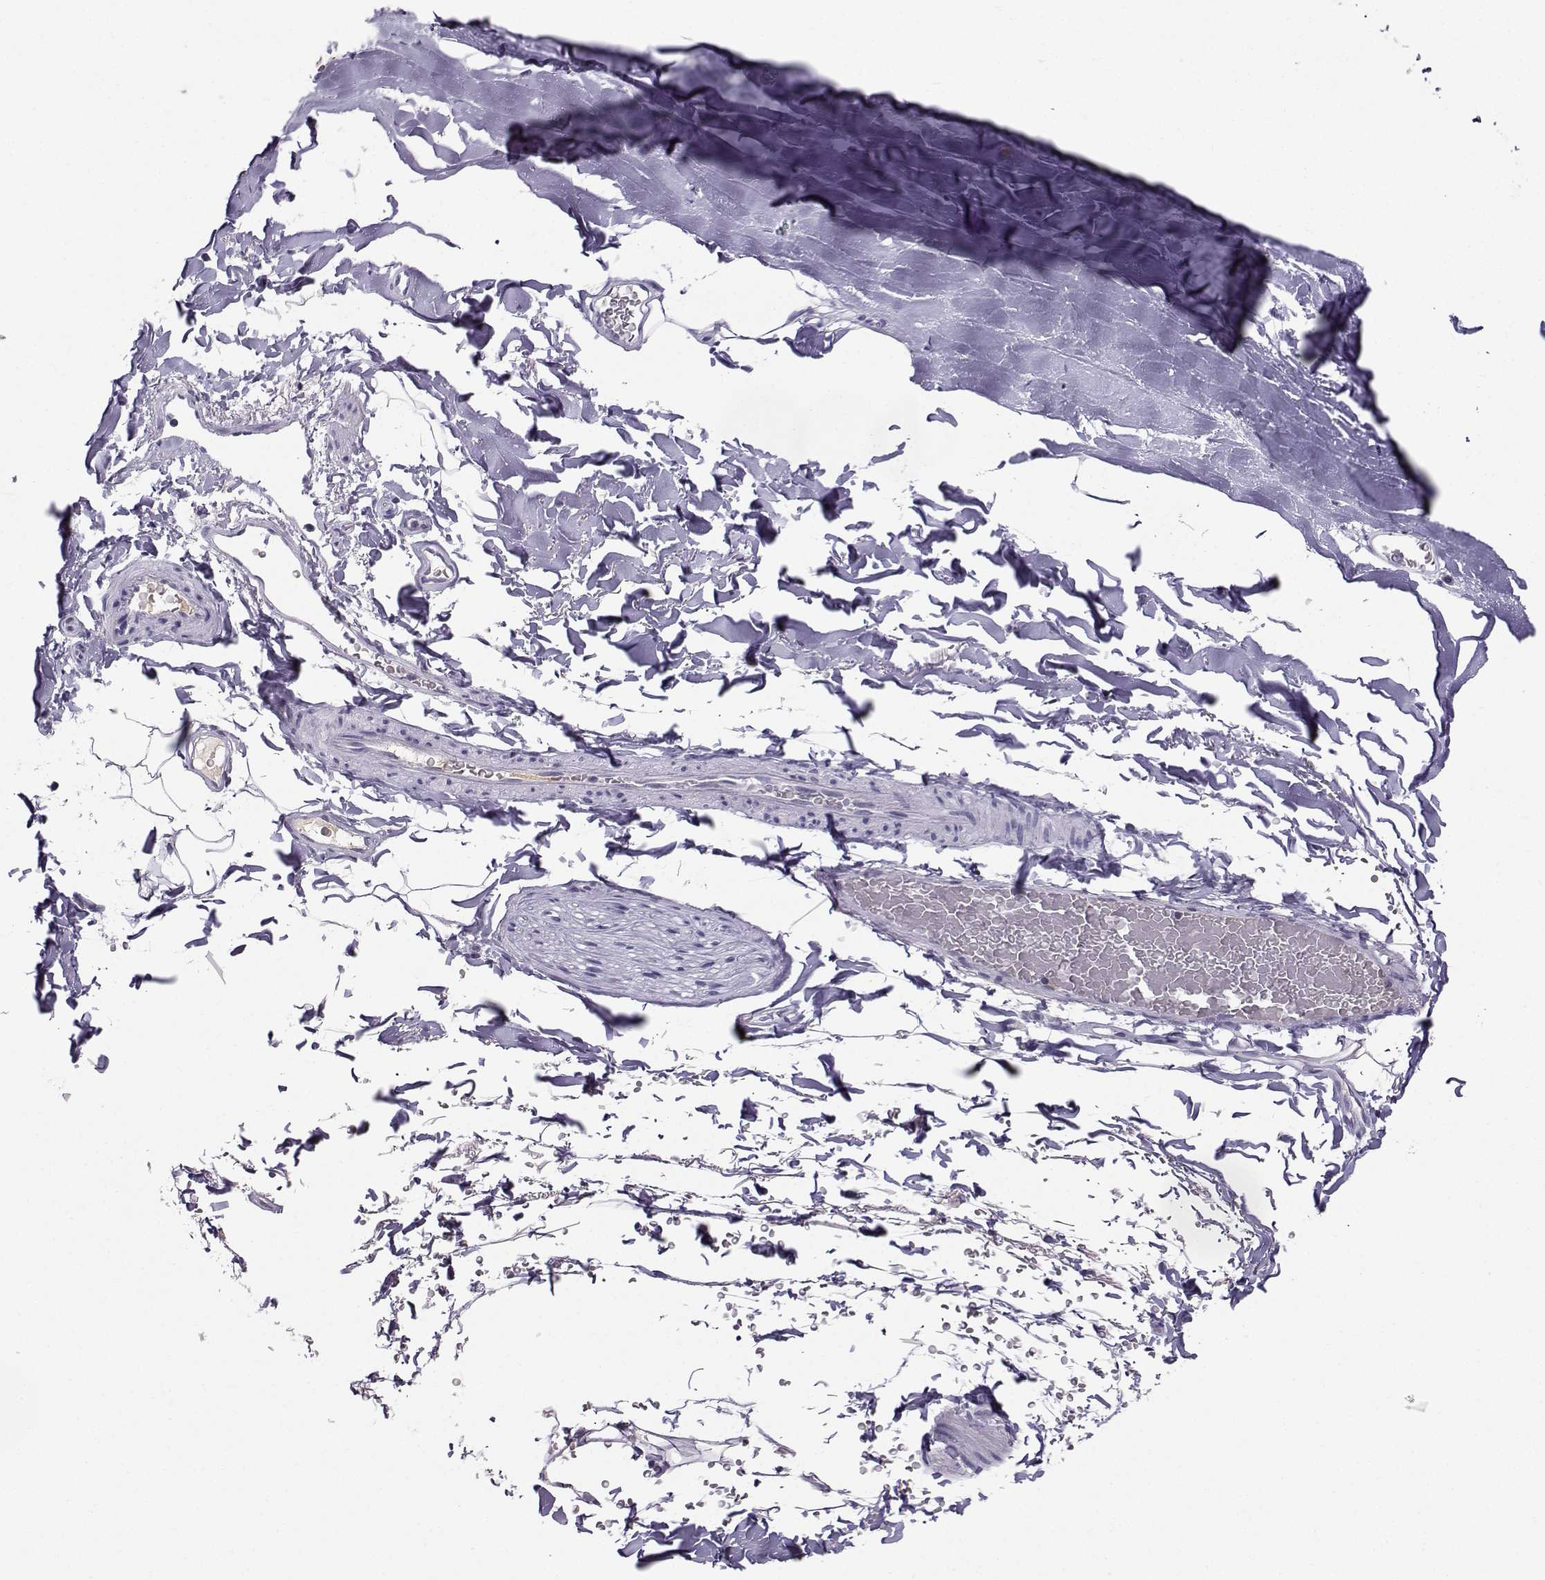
{"staining": {"intensity": "negative", "quantity": "none", "location": "none"}, "tissue": "soft tissue", "cell_type": "Chondrocytes", "image_type": "normal", "snomed": [{"axis": "morphology", "description": "Normal tissue, NOS"}, {"axis": "topography", "description": "Lymph node"}, {"axis": "topography", "description": "Bronchus"}], "caption": "There is no significant positivity in chondrocytes of soft tissue. (Immunohistochemistry, brightfield microscopy, high magnification).", "gene": "LHX1", "patient": {"sex": "female", "age": 70}}